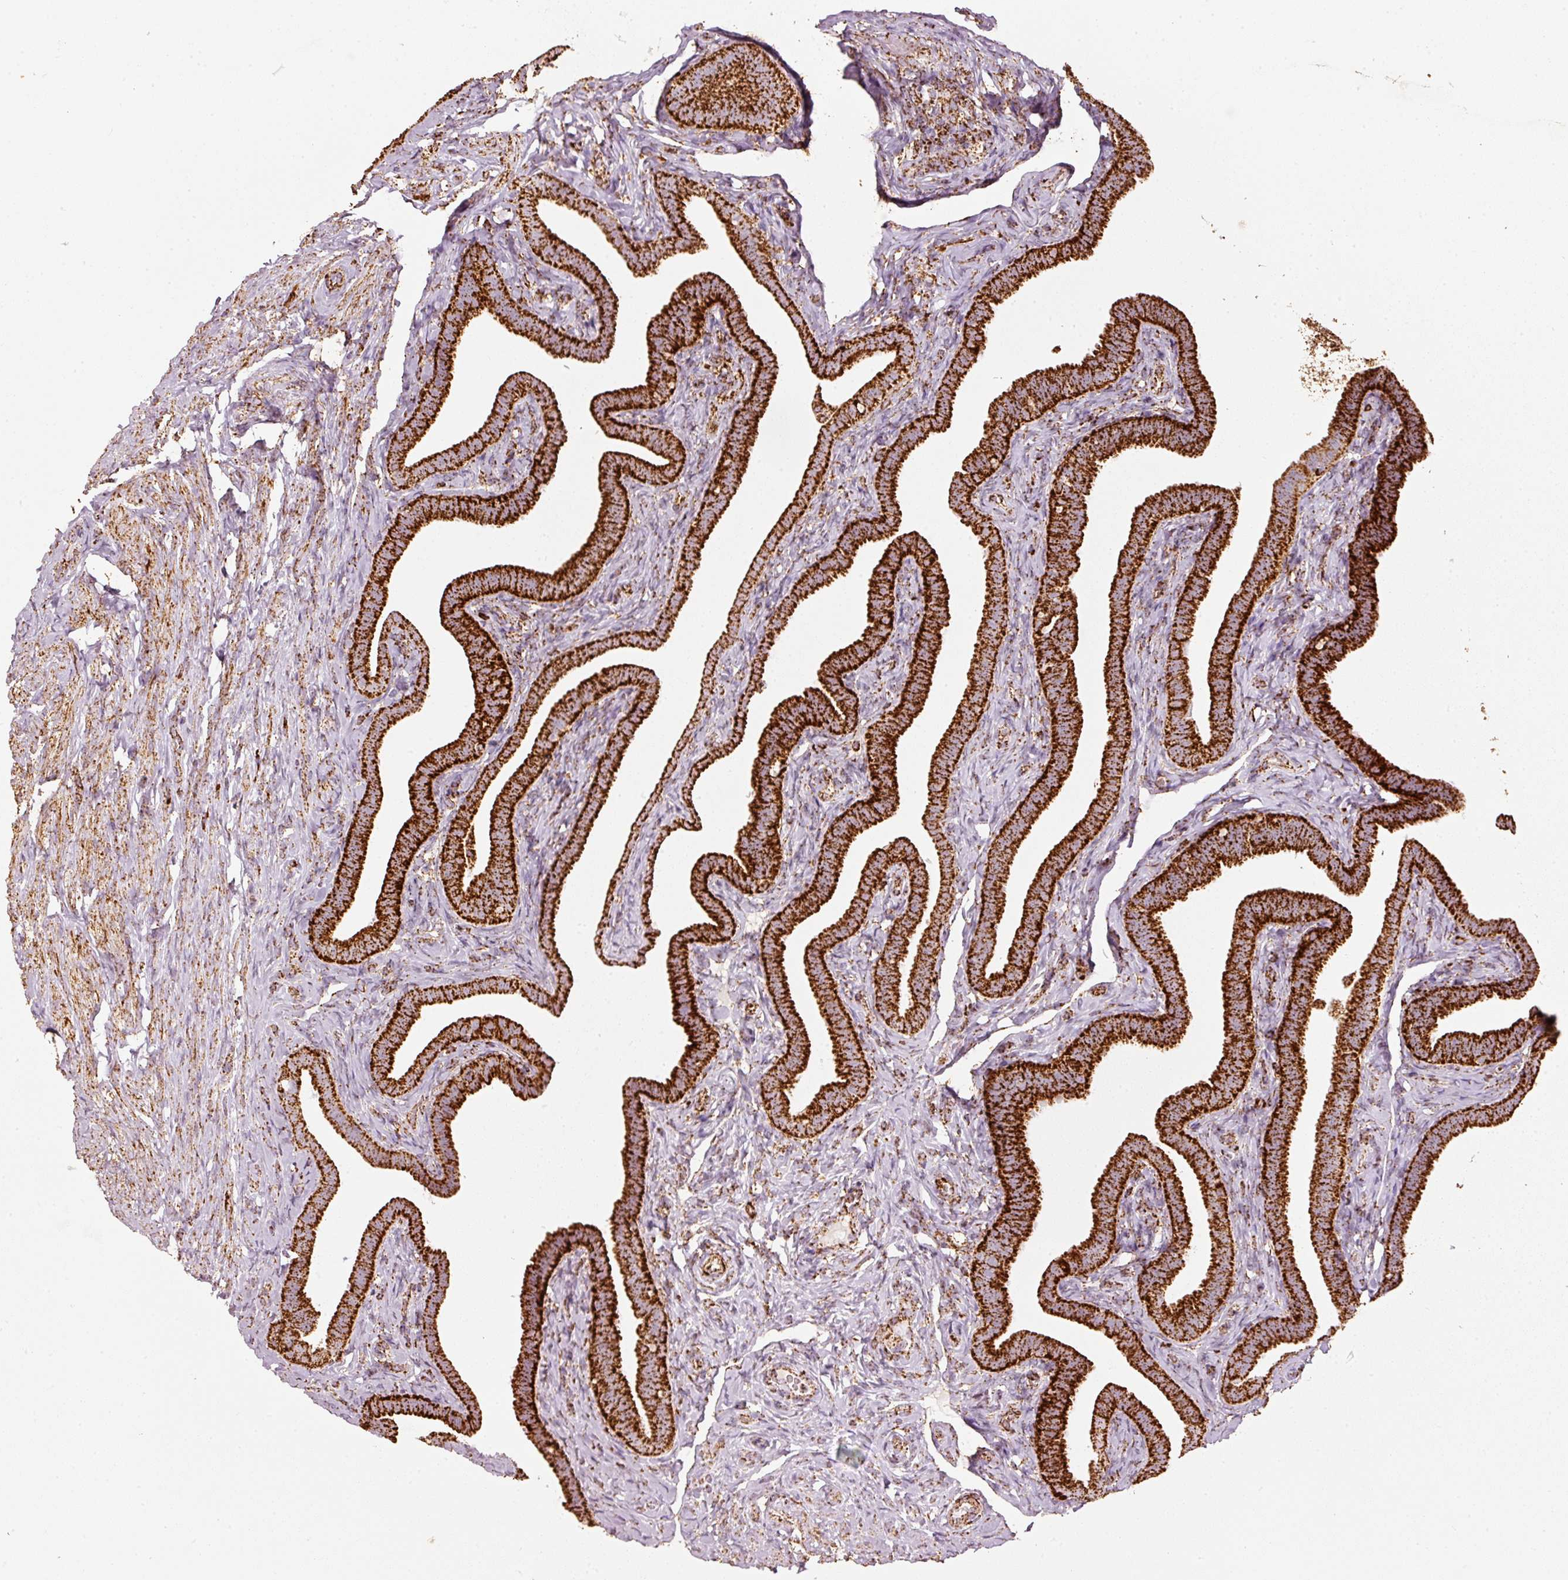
{"staining": {"intensity": "strong", "quantity": ">75%", "location": "cytoplasmic/membranous"}, "tissue": "fallopian tube", "cell_type": "Glandular cells", "image_type": "normal", "snomed": [{"axis": "morphology", "description": "Normal tissue, NOS"}, {"axis": "topography", "description": "Fallopian tube"}], "caption": "This histopathology image exhibits immunohistochemistry (IHC) staining of normal fallopian tube, with high strong cytoplasmic/membranous staining in about >75% of glandular cells.", "gene": "UQCRC1", "patient": {"sex": "female", "age": 69}}